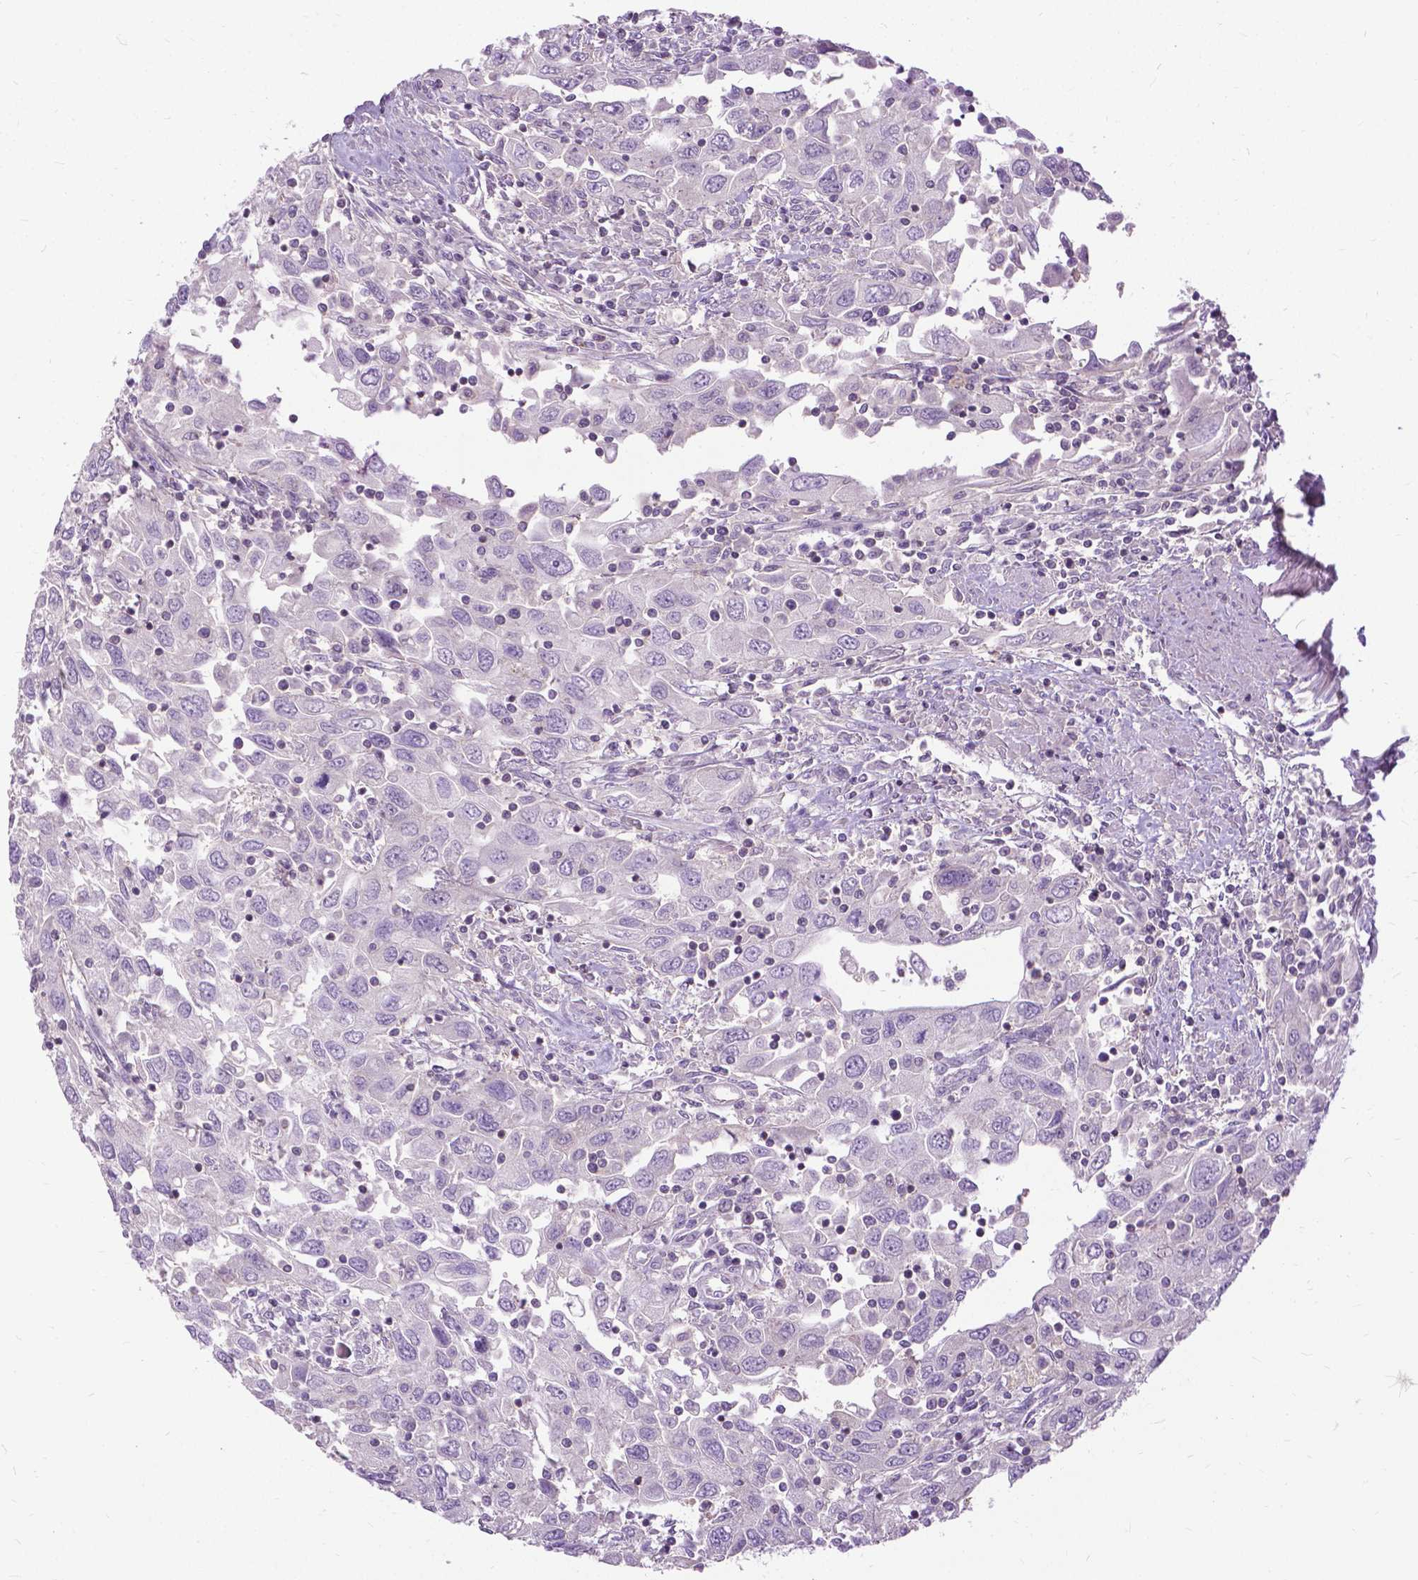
{"staining": {"intensity": "negative", "quantity": "none", "location": "none"}, "tissue": "urothelial cancer", "cell_type": "Tumor cells", "image_type": "cancer", "snomed": [{"axis": "morphology", "description": "Urothelial carcinoma, High grade"}, {"axis": "topography", "description": "Urinary bladder"}], "caption": "Tumor cells show no significant protein expression in urothelial cancer. Nuclei are stained in blue.", "gene": "JAK3", "patient": {"sex": "male", "age": 76}}